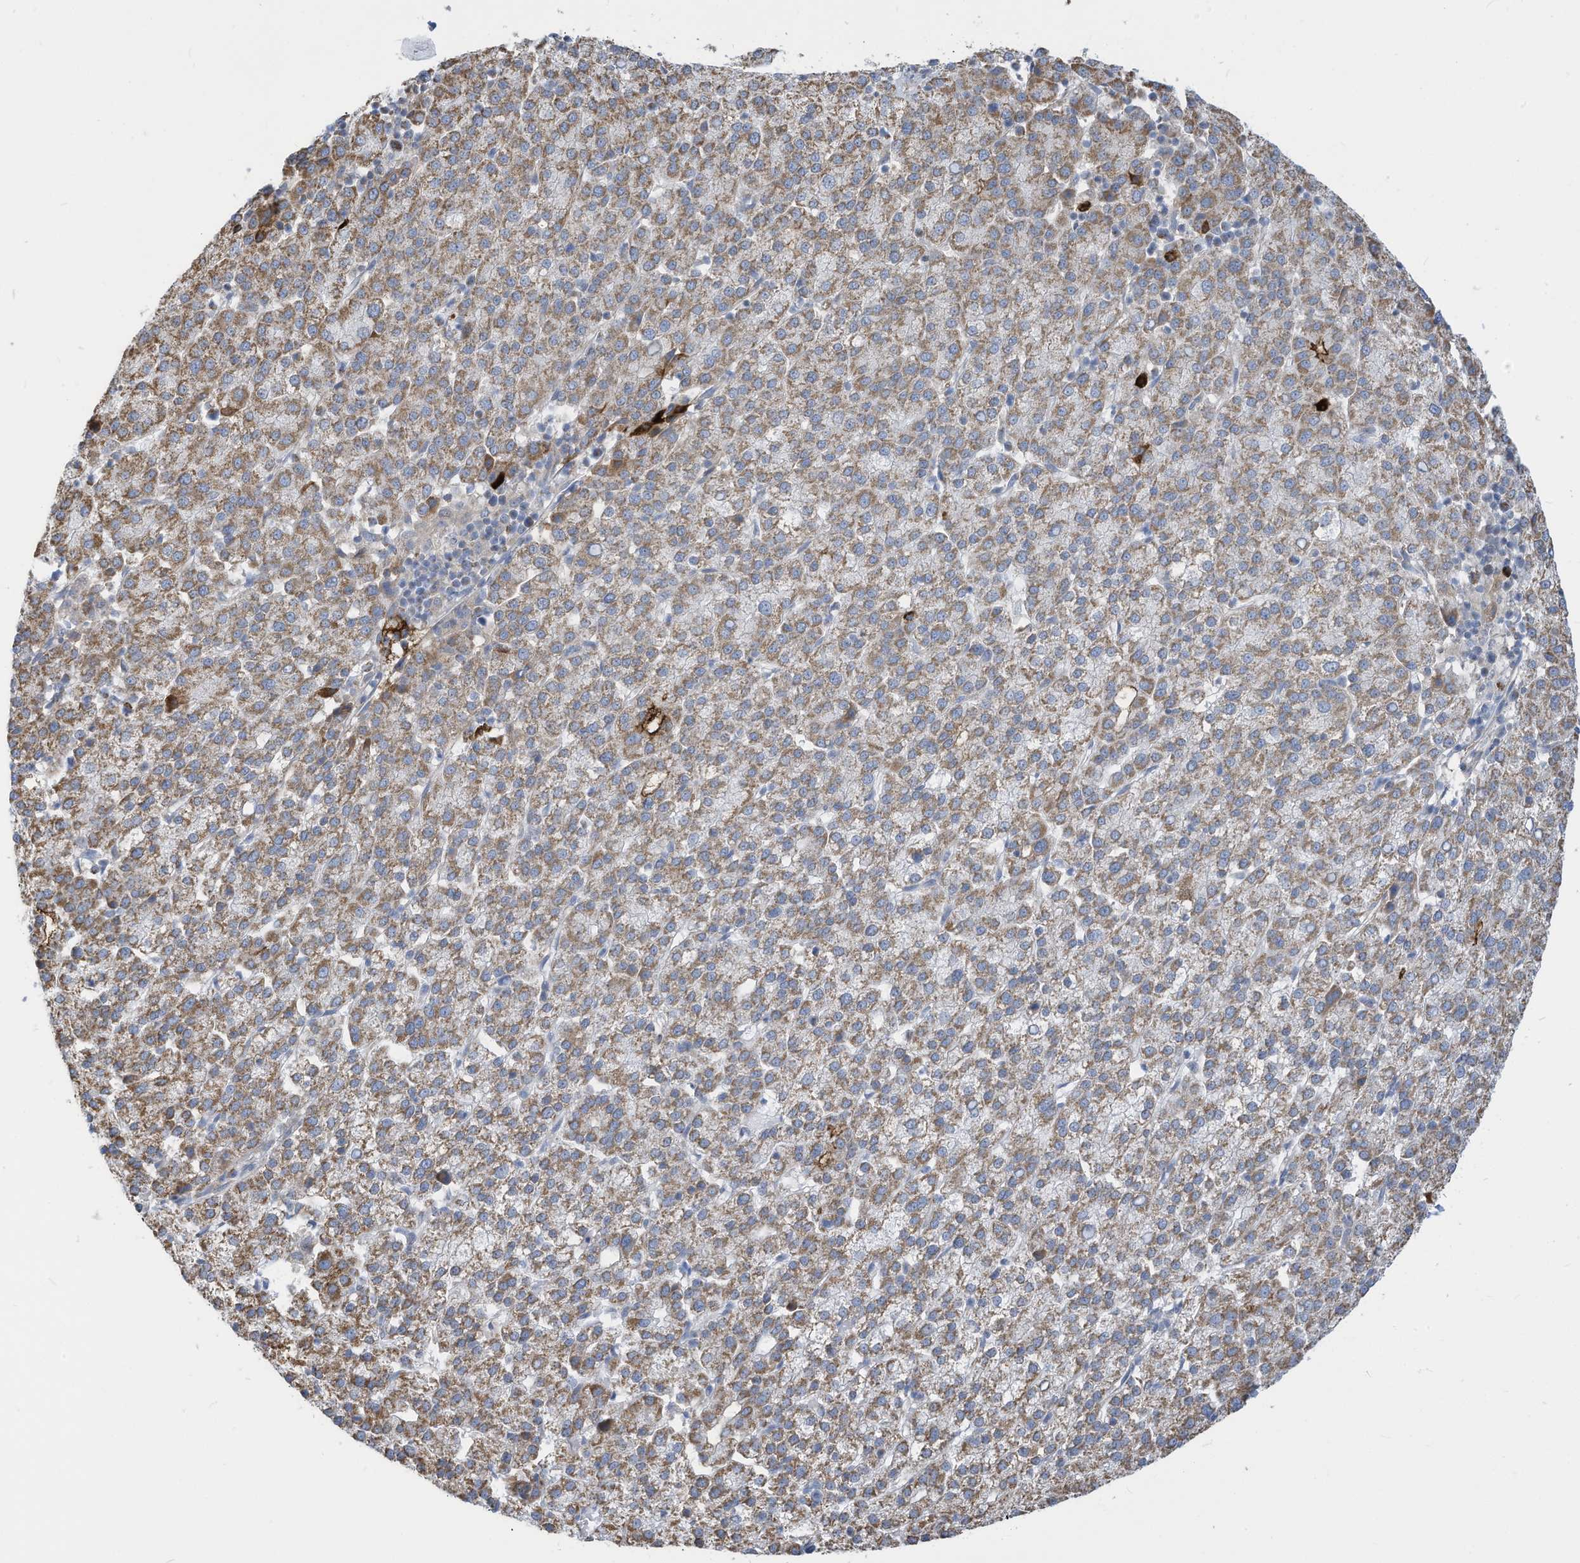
{"staining": {"intensity": "moderate", "quantity": ">75%", "location": "cytoplasmic/membranous"}, "tissue": "liver cancer", "cell_type": "Tumor cells", "image_type": "cancer", "snomed": [{"axis": "morphology", "description": "Carcinoma, Hepatocellular, NOS"}, {"axis": "topography", "description": "Liver"}], "caption": "Protein expression analysis of liver cancer (hepatocellular carcinoma) shows moderate cytoplasmic/membranous expression in approximately >75% of tumor cells.", "gene": "NLN", "patient": {"sex": "female", "age": 58}}